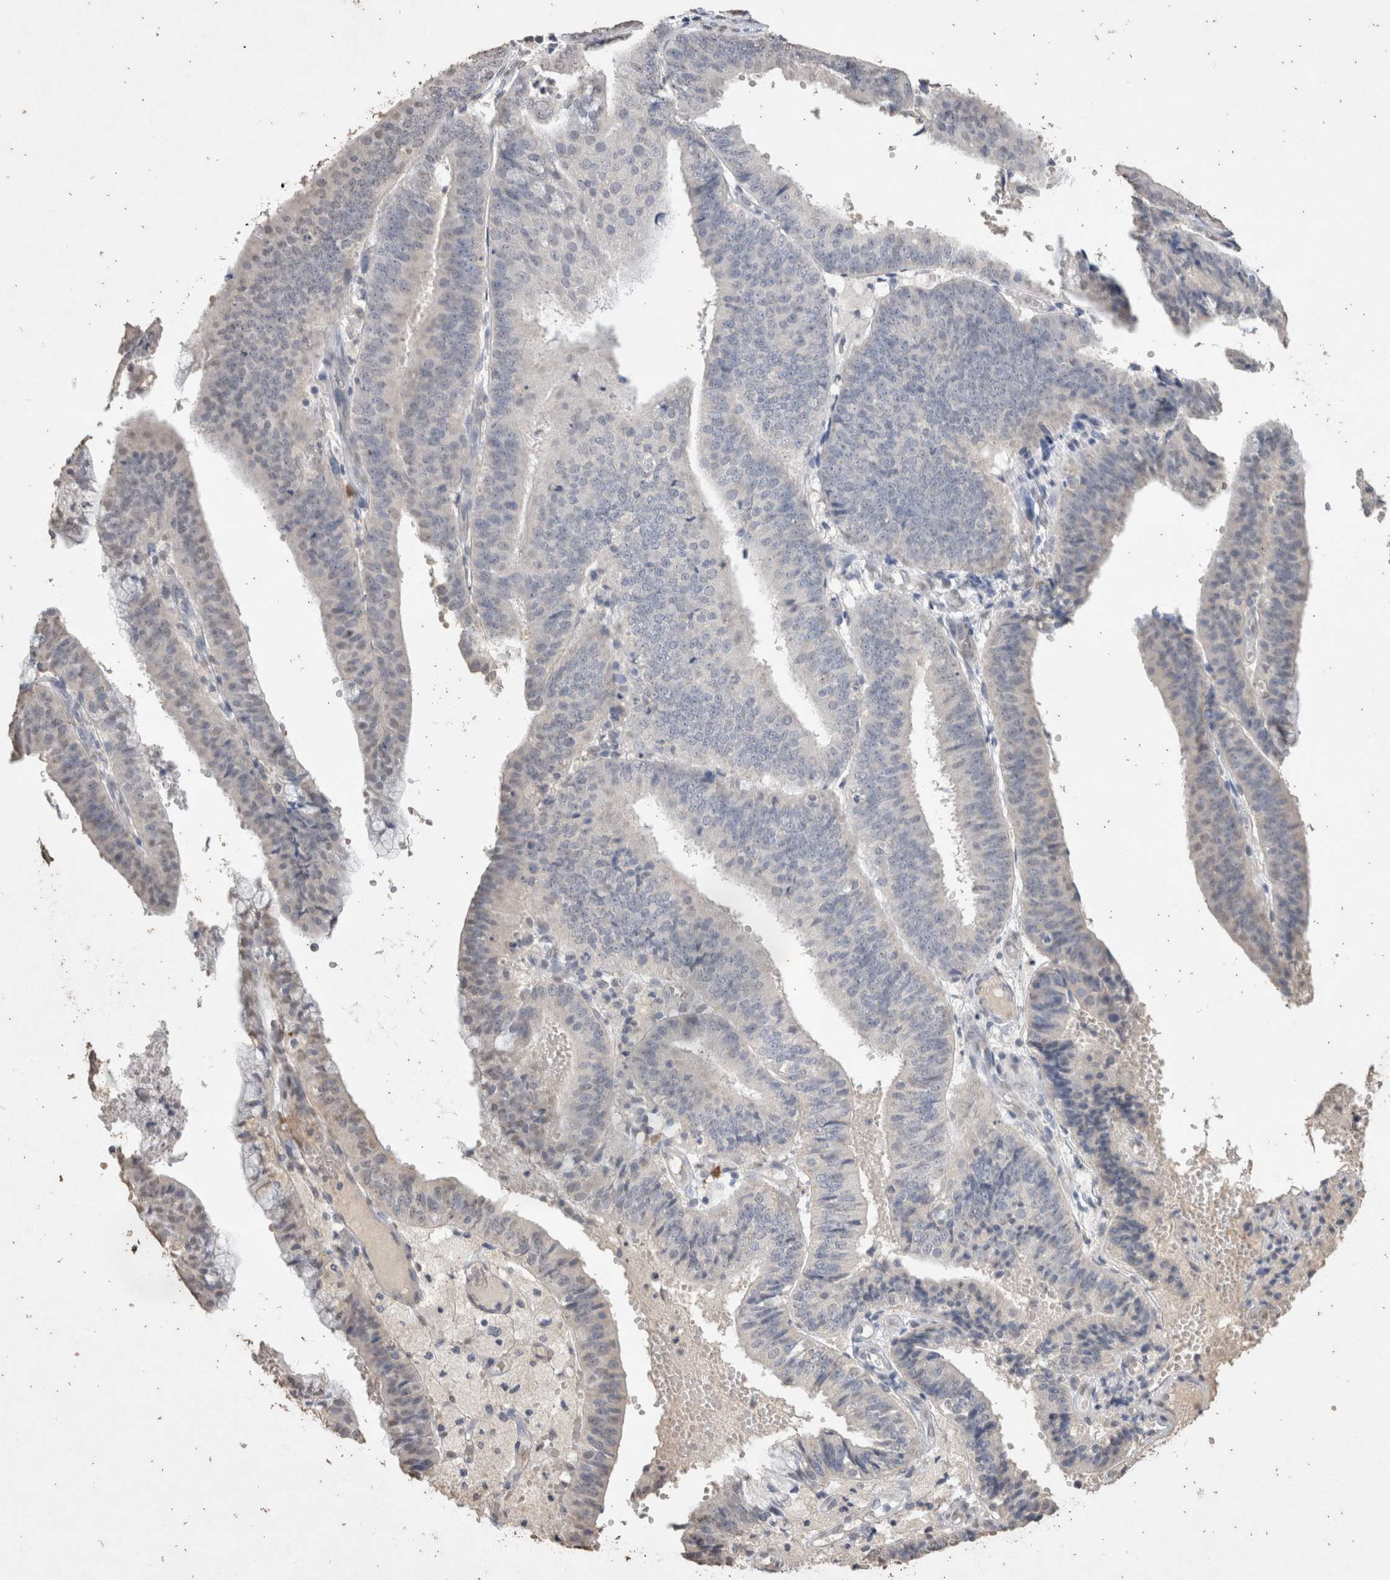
{"staining": {"intensity": "negative", "quantity": "none", "location": "none"}, "tissue": "endometrial cancer", "cell_type": "Tumor cells", "image_type": "cancer", "snomed": [{"axis": "morphology", "description": "Adenocarcinoma, NOS"}, {"axis": "topography", "description": "Endometrium"}], "caption": "Immunohistochemical staining of endometrial cancer (adenocarcinoma) demonstrates no significant expression in tumor cells.", "gene": "LGALS2", "patient": {"sex": "female", "age": 63}}